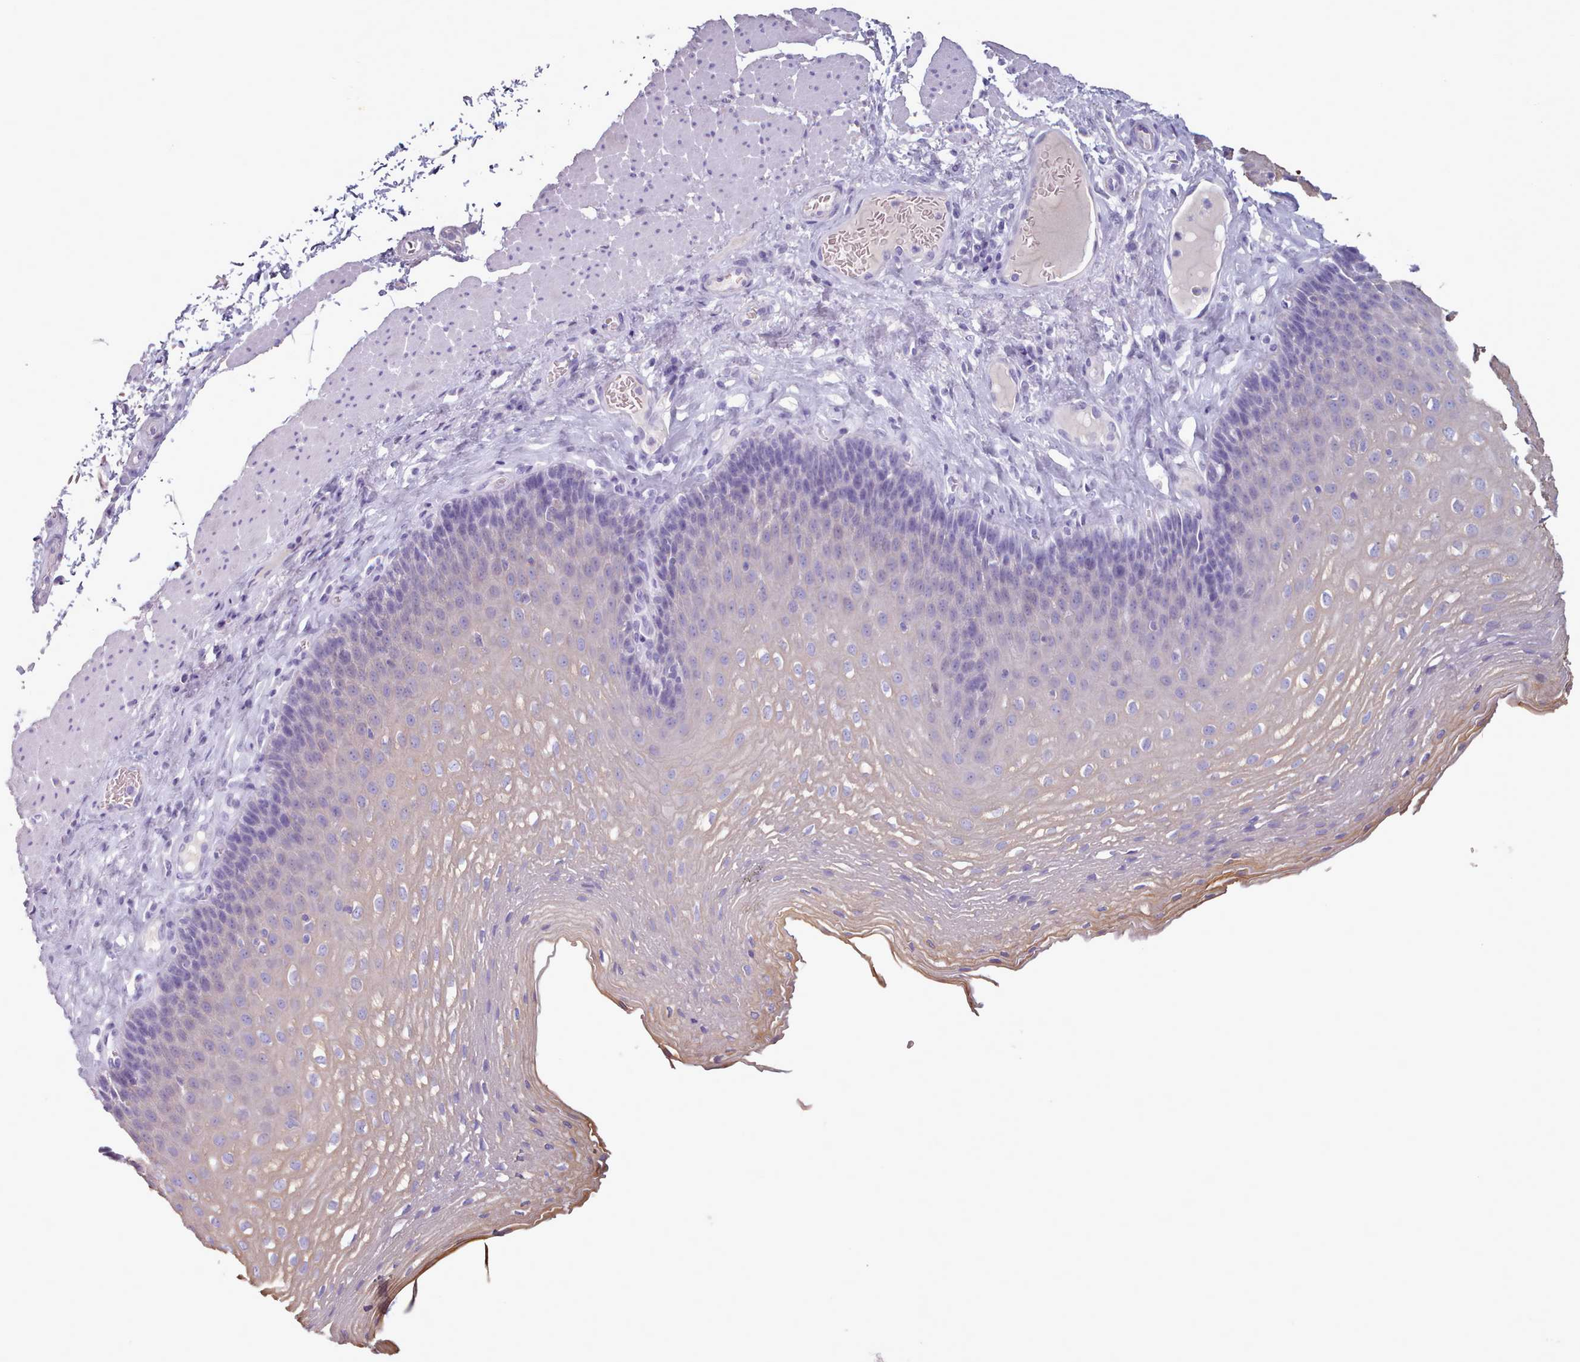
{"staining": {"intensity": "weak", "quantity": "<25%", "location": "cytoplasmic/membranous"}, "tissue": "esophagus", "cell_type": "Squamous epithelial cells", "image_type": "normal", "snomed": [{"axis": "morphology", "description": "Normal tissue, NOS"}, {"axis": "topography", "description": "Esophagus"}], "caption": "Benign esophagus was stained to show a protein in brown. There is no significant staining in squamous epithelial cells.", "gene": "ZNF43", "patient": {"sex": "female", "age": 66}}